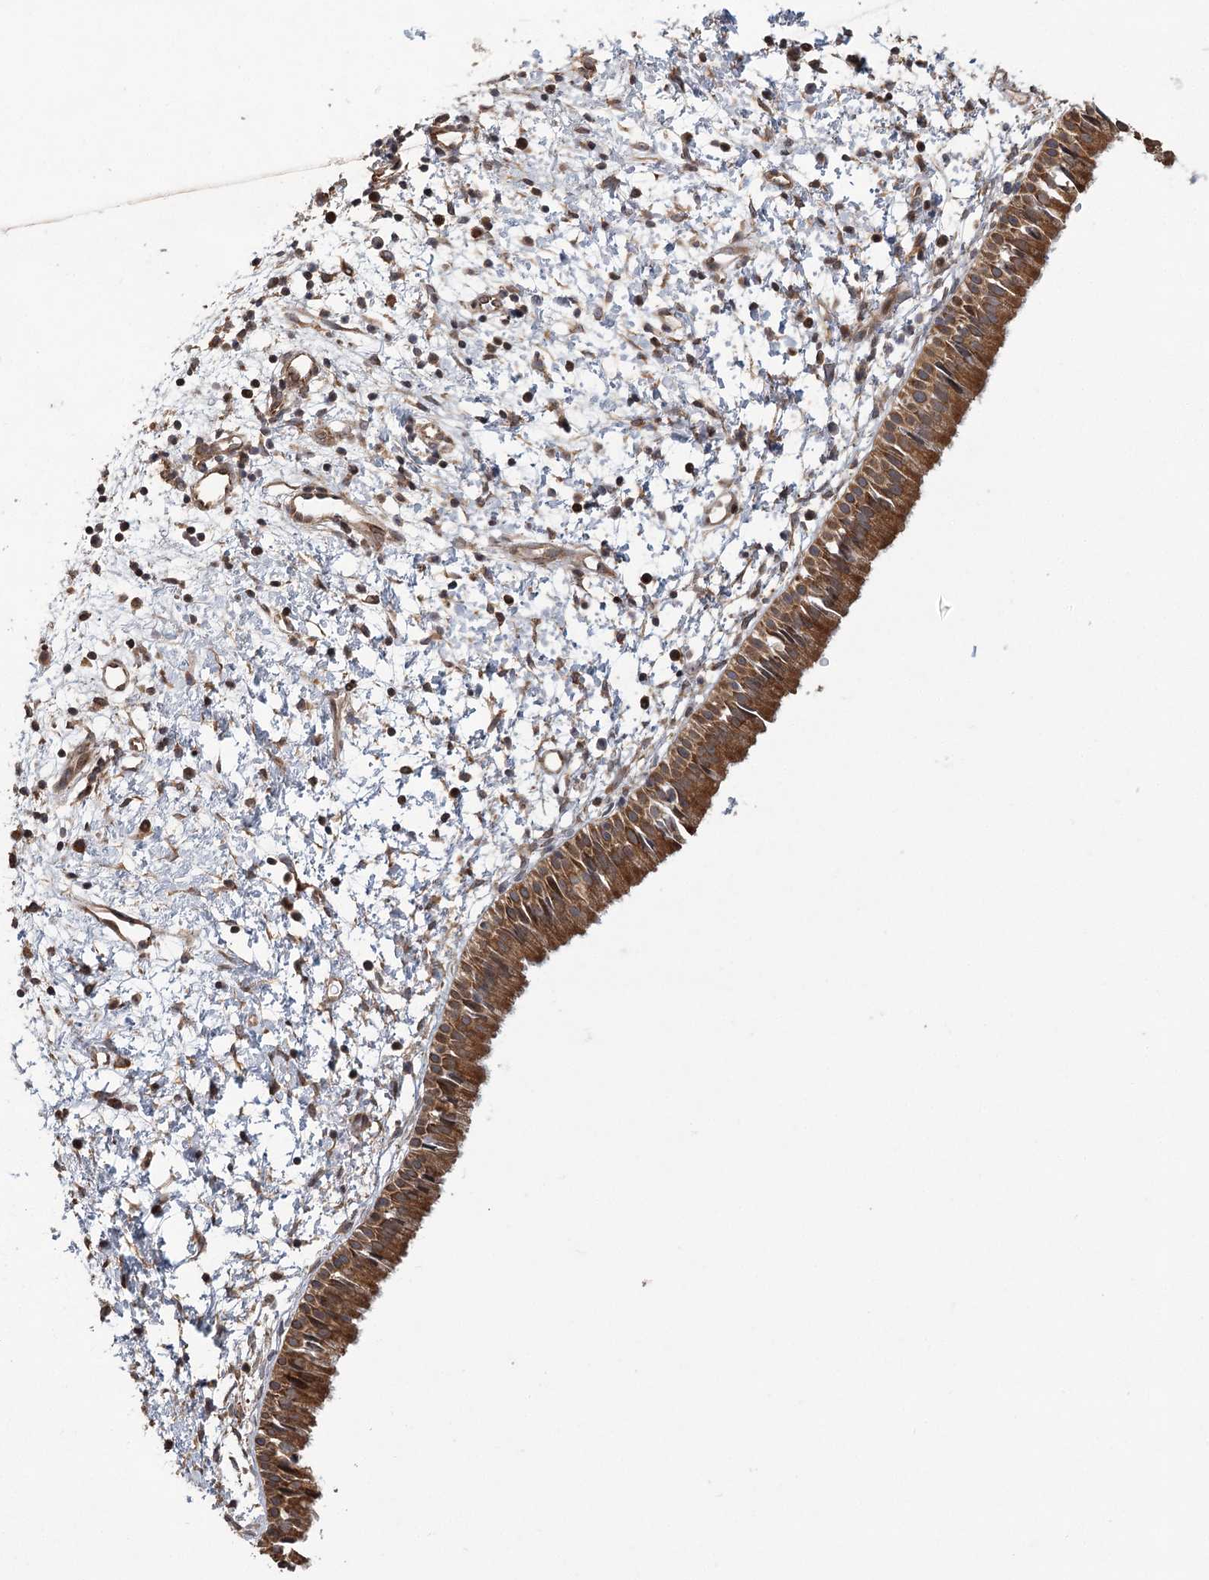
{"staining": {"intensity": "strong", "quantity": ">75%", "location": "cytoplasmic/membranous"}, "tissue": "nasopharynx", "cell_type": "Respiratory epithelial cells", "image_type": "normal", "snomed": [{"axis": "morphology", "description": "Normal tissue, NOS"}, {"axis": "topography", "description": "Nasopharynx"}], "caption": "DAB immunohistochemical staining of normal human nasopharynx displays strong cytoplasmic/membranous protein positivity in approximately >75% of respiratory epithelial cells.", "gene": "LSS", "patient": {"sex": "male", "age": 22}}